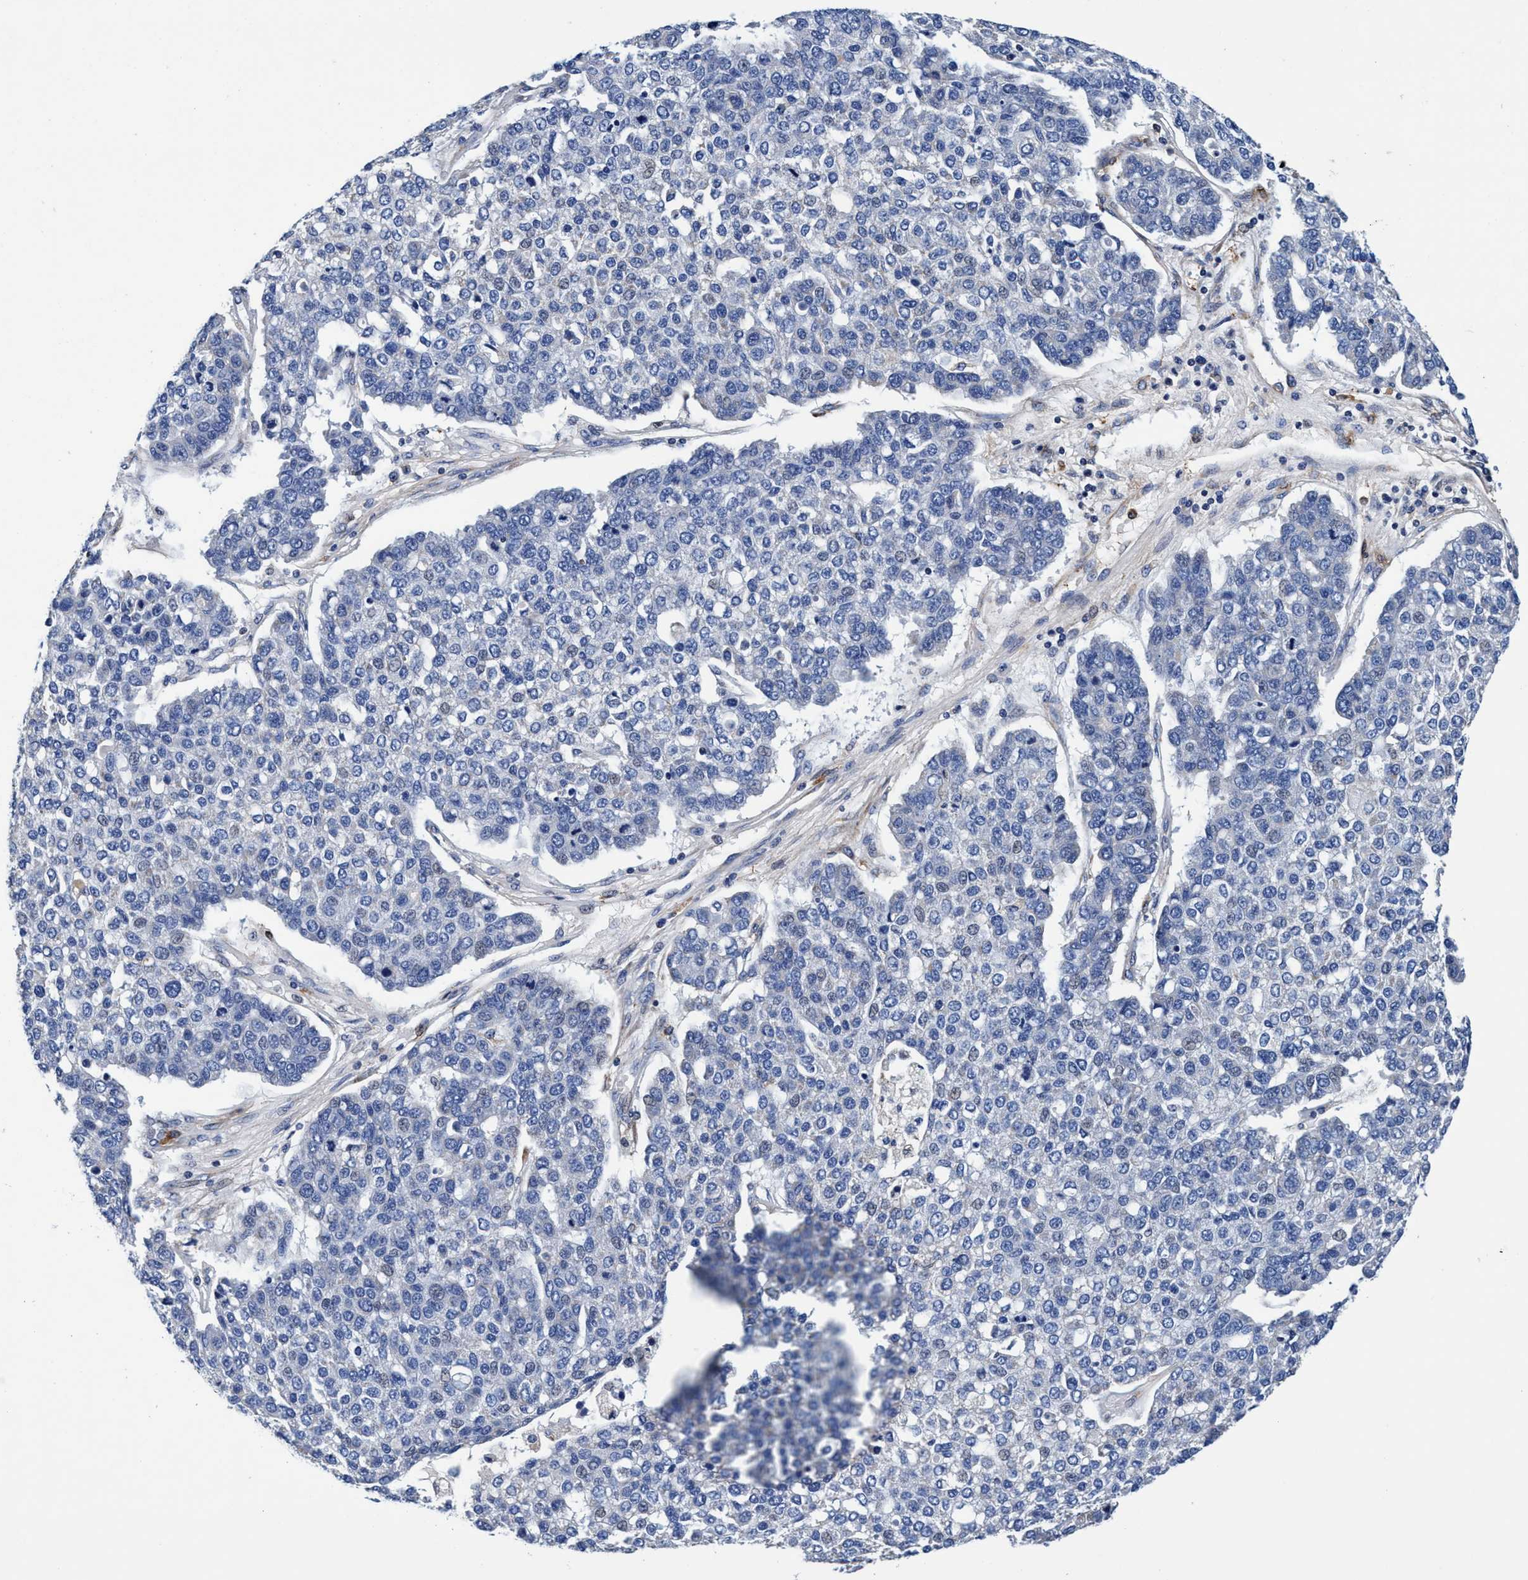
{"staining": {"intensity": "negative", "quantity": "none", "location": "none"}, "tissue": "pancreatic cancer", "cell_type": "Tumor cells", "image_type": "cancer", "snomed": [{"axis": "morphology", "description": "Adenocarcinoma, NOS"}, {"axis": "topography", "description": "Pancreas"}], "caption": "This is an IHC image of human pancreatic adenocarcinoma. There is no positivity in tumor cells.", "gene": "UBALD2", "patient": {"sex": "female", "age": 61}}